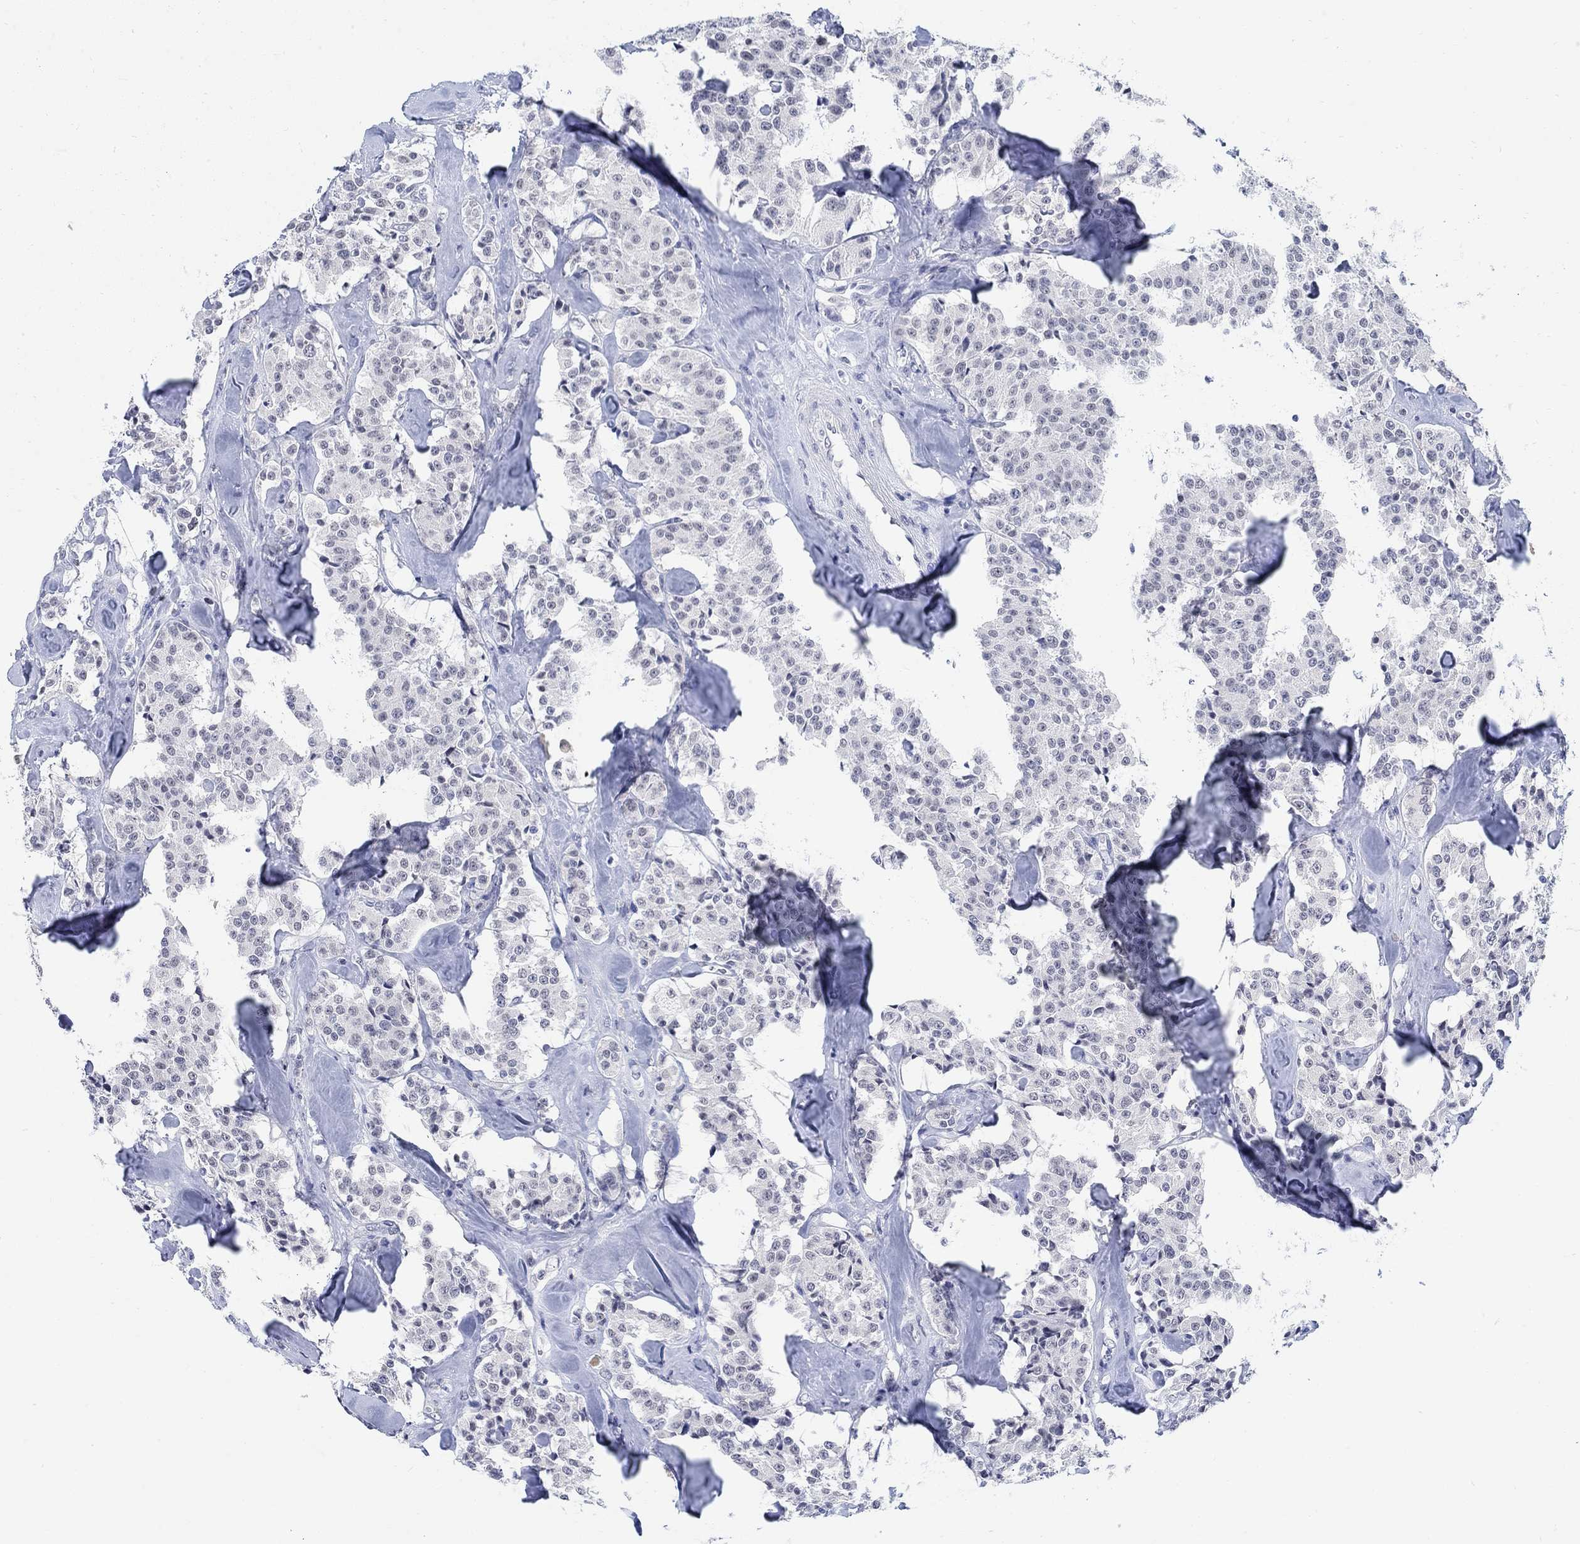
{"staining": {"intensity": "negative", "quantity": "none", "location": "none"}, "tissue": "carcinoid", "cell_type": "Tumor cells", "image_type": "cancer", "snomed": [{"axis": "morphology", "description": "Carcinoid, malignant, NOS"}, {"axis": "topography", "description": "Pancreas"}], "caption": "Immunohistochemical staining of human carcinoid displays no significant expression in tumor cells.", "gene": "ANKS1B", "patient": {"sex": "male", "age": 41}}